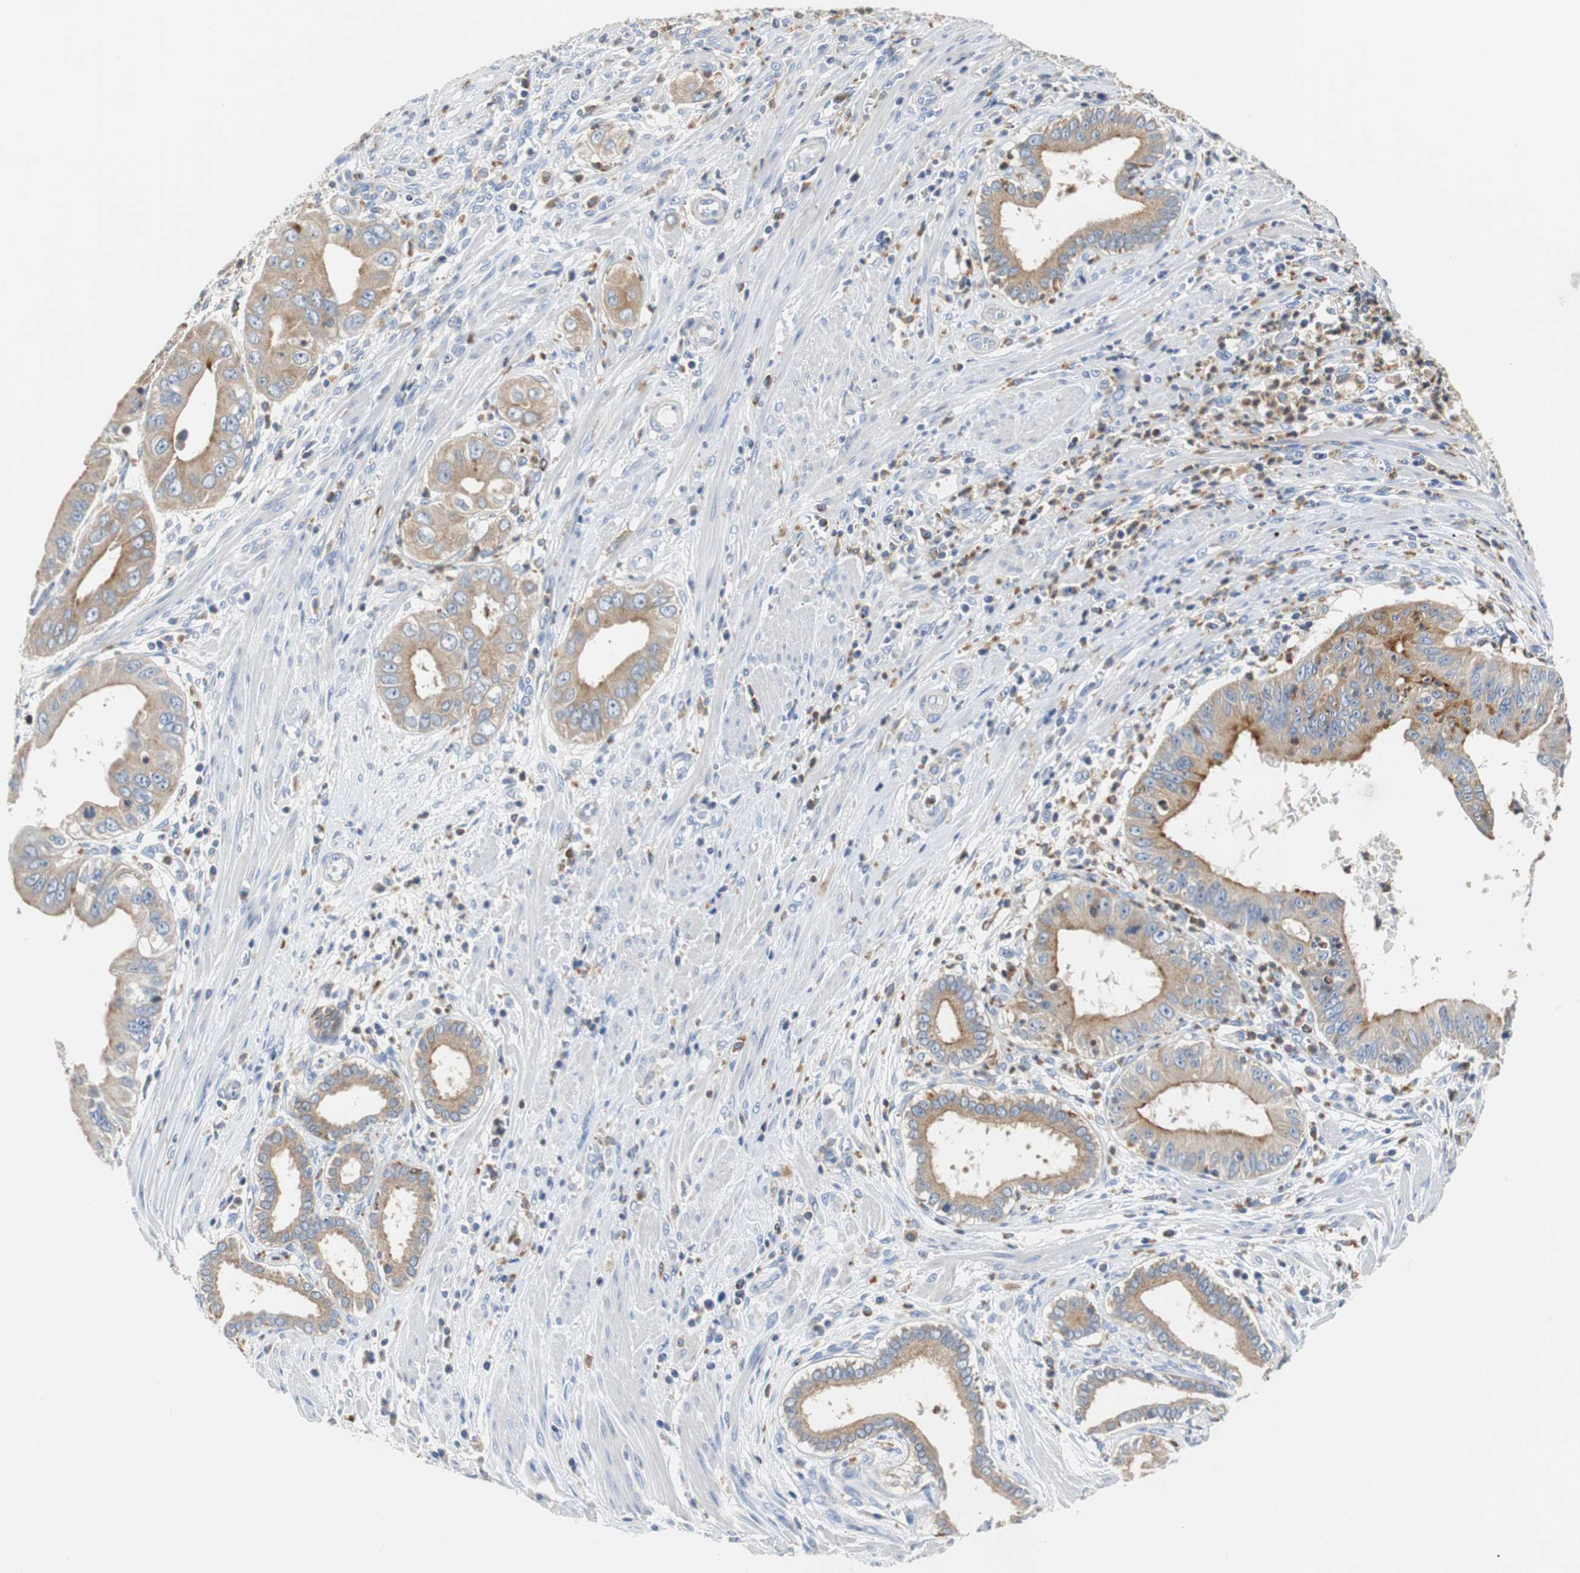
{"staining": {"intensity": "moderate", "quantity": ">75%", "location": "cytoplasmic/membranous"}, "tissue": "pancreatic cancer", "cell_type": "Tumor cells", "image_type": "cancer", "snomed": [{"axis": "morphology", "description": "Normal tissue, NOS"}, {"axis": "topography", "description": "Lymph node"}], "caption": "DAB immunohistochemical staining of pancreatic cancer displays moderate cytoplasmic/membranous protein staining in about >75% of tumor cells.", "gene": "VAMP8", "patient": {"sex": "male", "age": 50}}